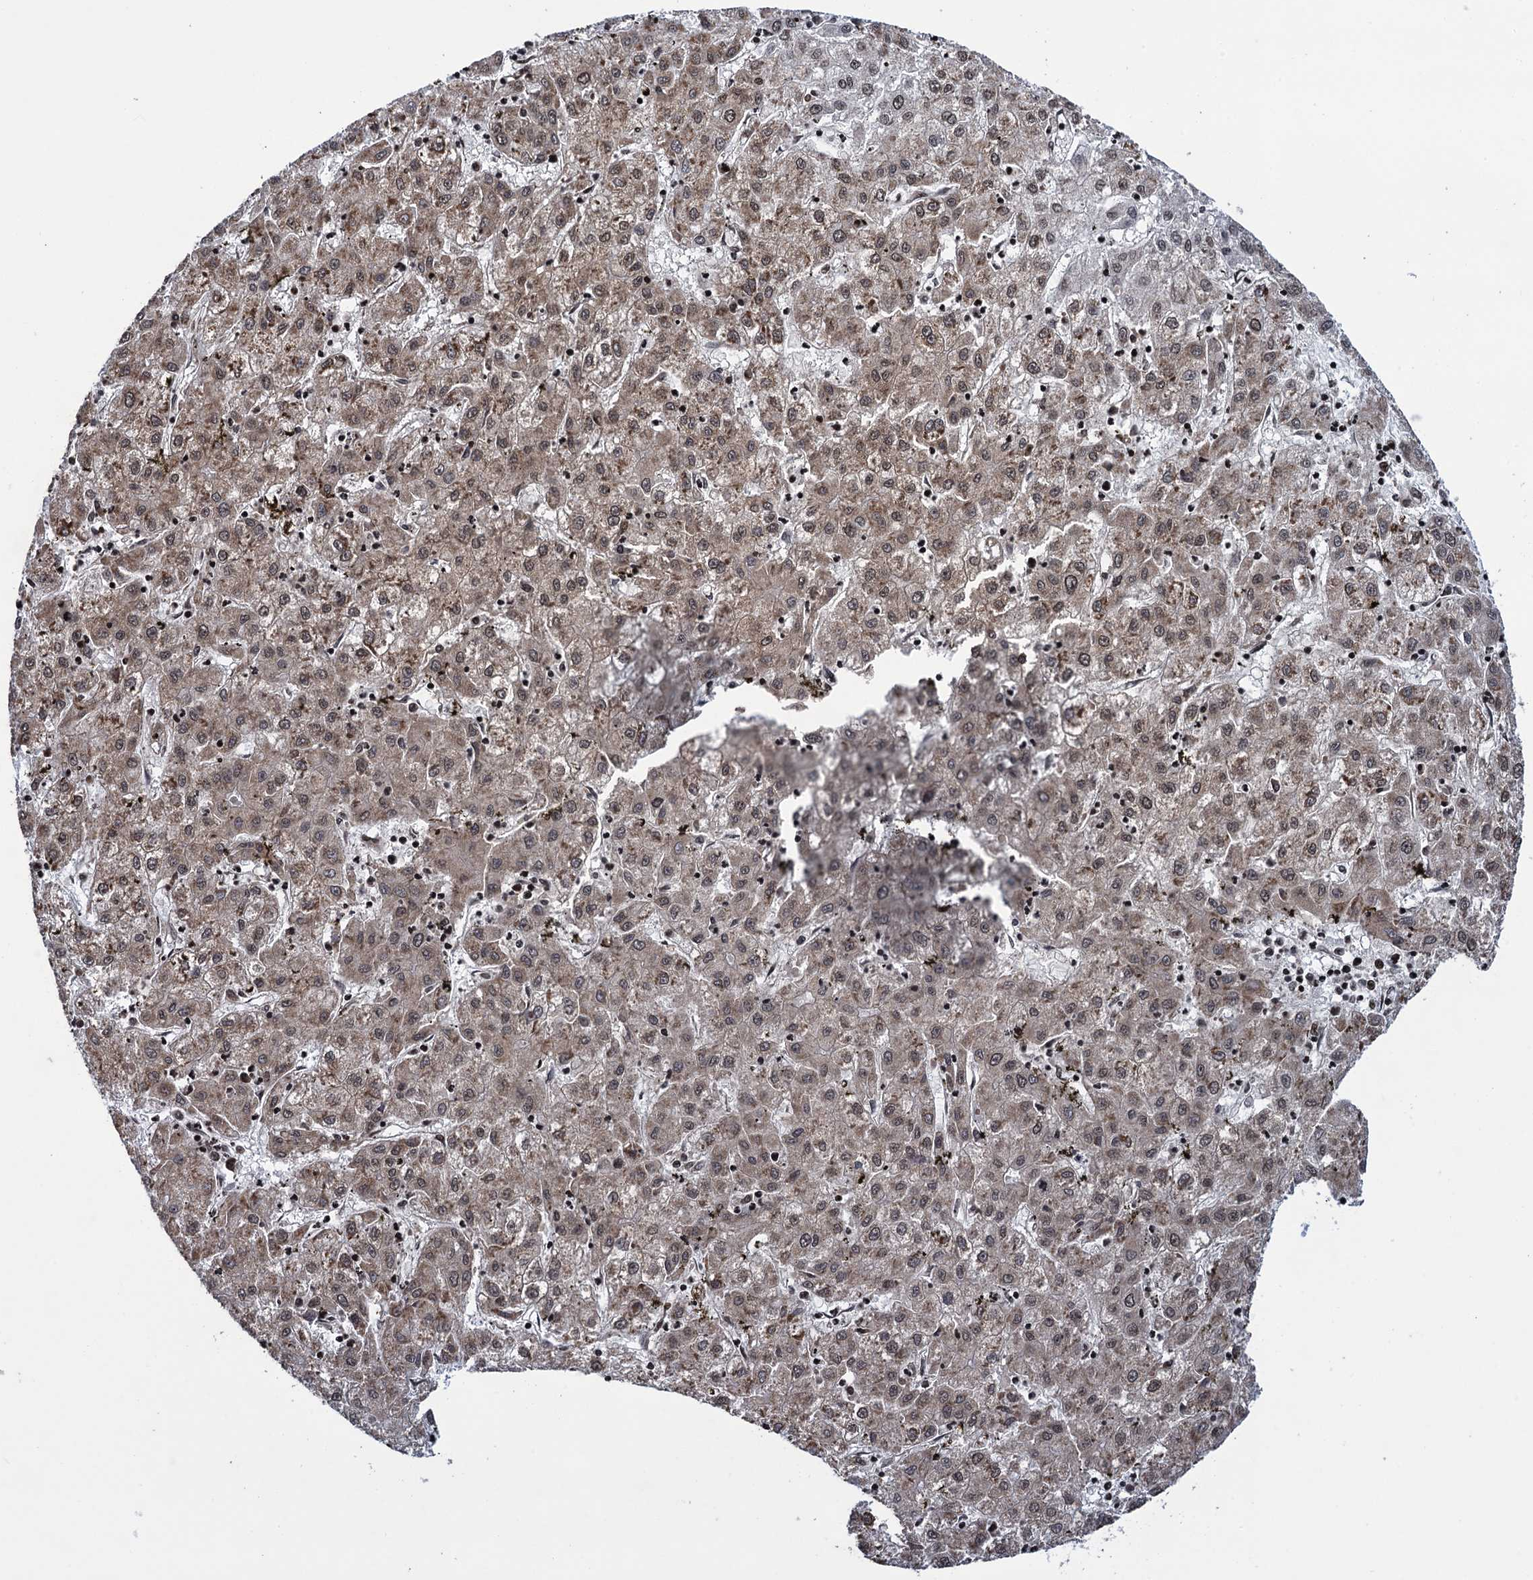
{"staining": {"intensity": "weak", "quantity": ">75%", "location": "cytoplasmic/membranous,nuclear"}, "tissue": "liver cancer", "cell_type": "Tumor cells", "image_type": "cancer", "snomed": [{"axis": "morphology", "description": "Carcinoma, Hepatocellular, NOS"}, {"axis": "topography", "description": "Liver"}], "caption": "Liver cancer (hepatocellular carcinoma) stained with a protein marker shows weak staining in tumor cells.", "gene": "ZNF169", "patient": {"sex": "male", "age": 72}}